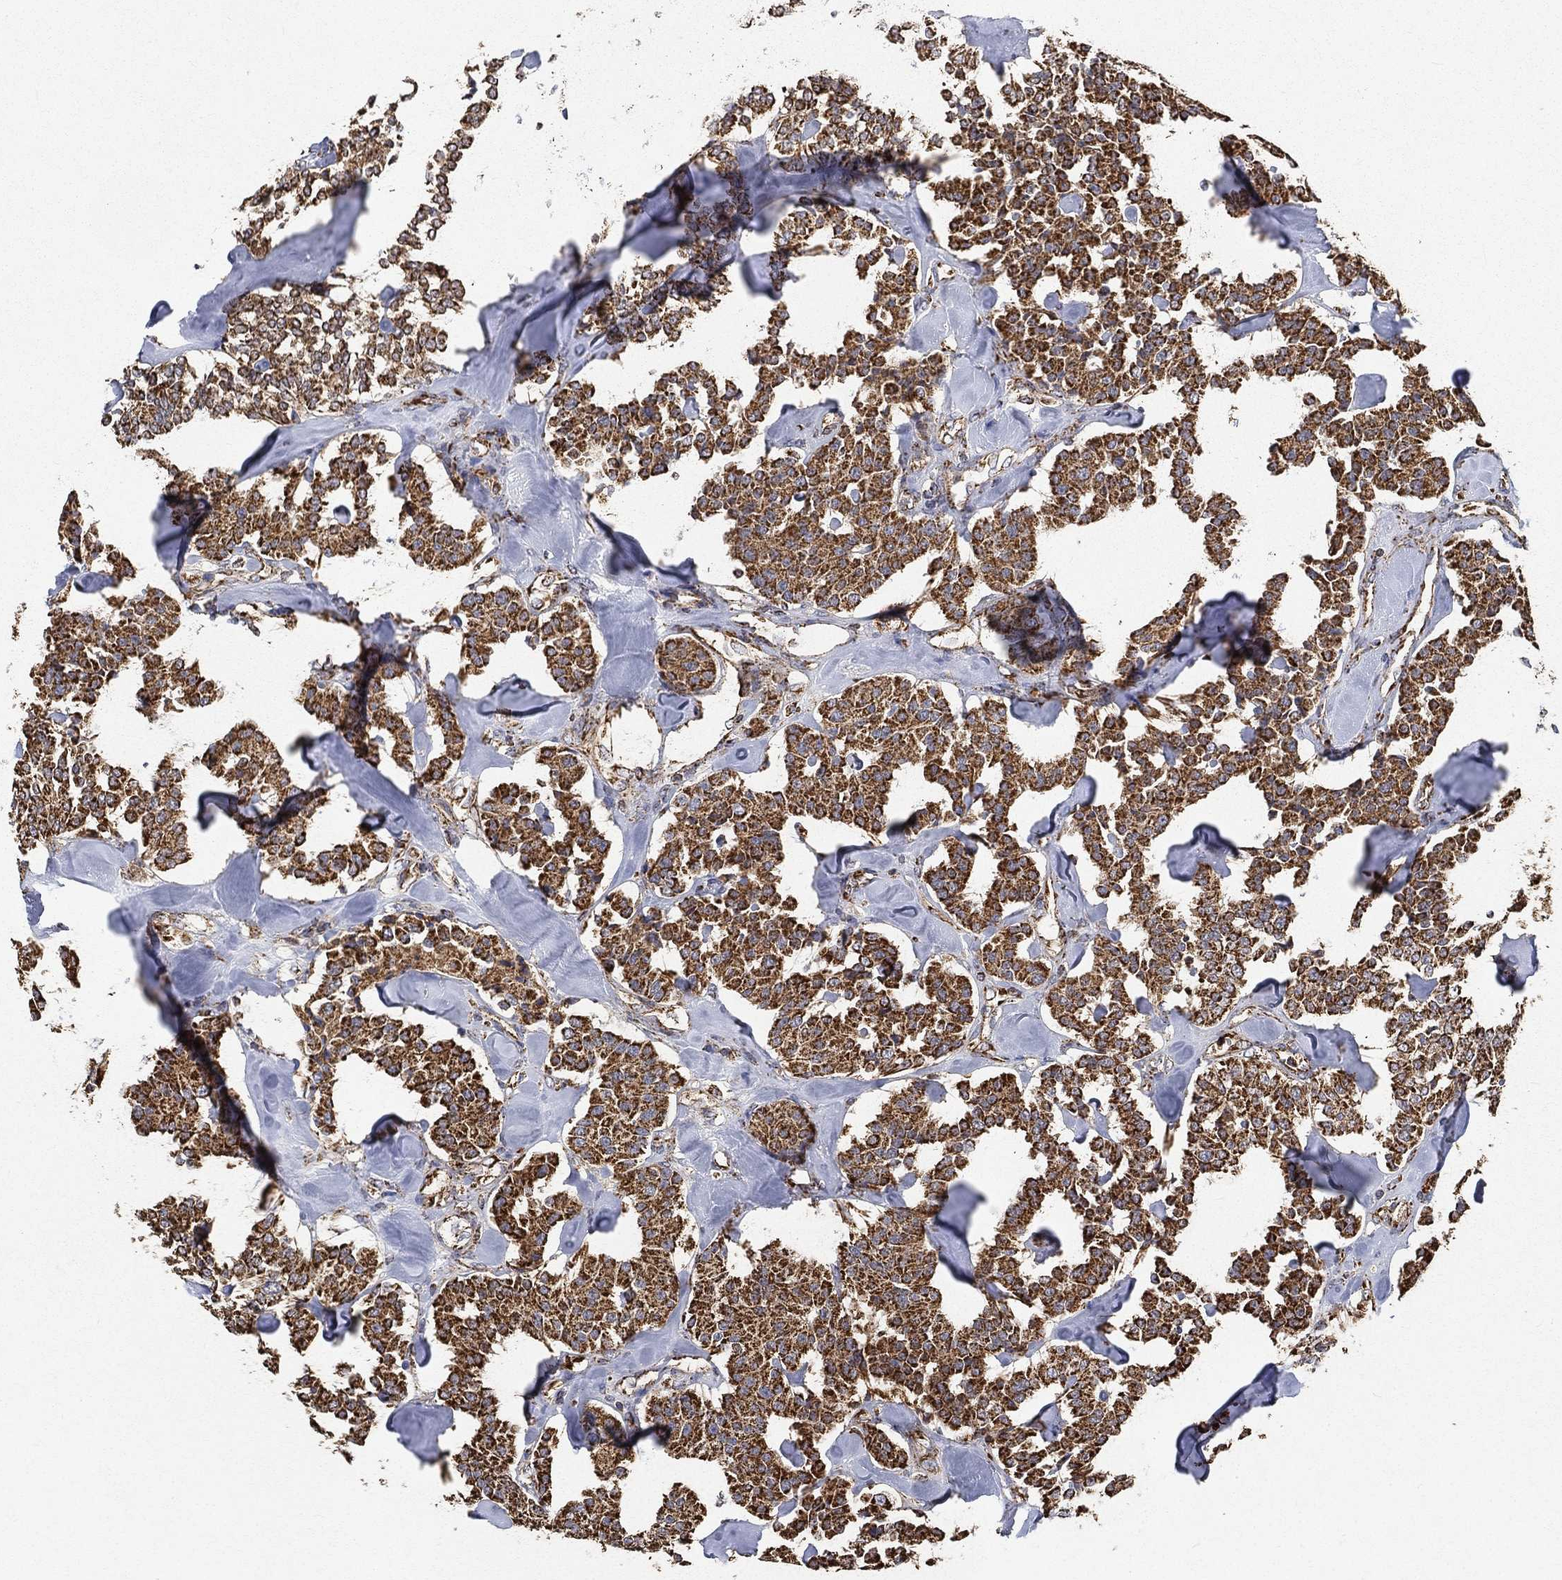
{"staining": {"intensity": "strong", "quantity": ">75%", "location": "cytoplasmic/membranous"}, "tissue": "carcinoid", "cell_type": "Tumor cells", "image_type": "cancer", "snomed": [{"axis": "morphology", "description": "Carcinoid, malignant, NOS"}, {"axis": "topography", "description": "Pancreas"}], "caption": "Protein expression analysis of human carcinoid reveals strong cytoplasmic/membranous positivity in about >75% of tumor cells.", "gene": "SLC38A7", "patient": {"sex": "male", "age": 41}}